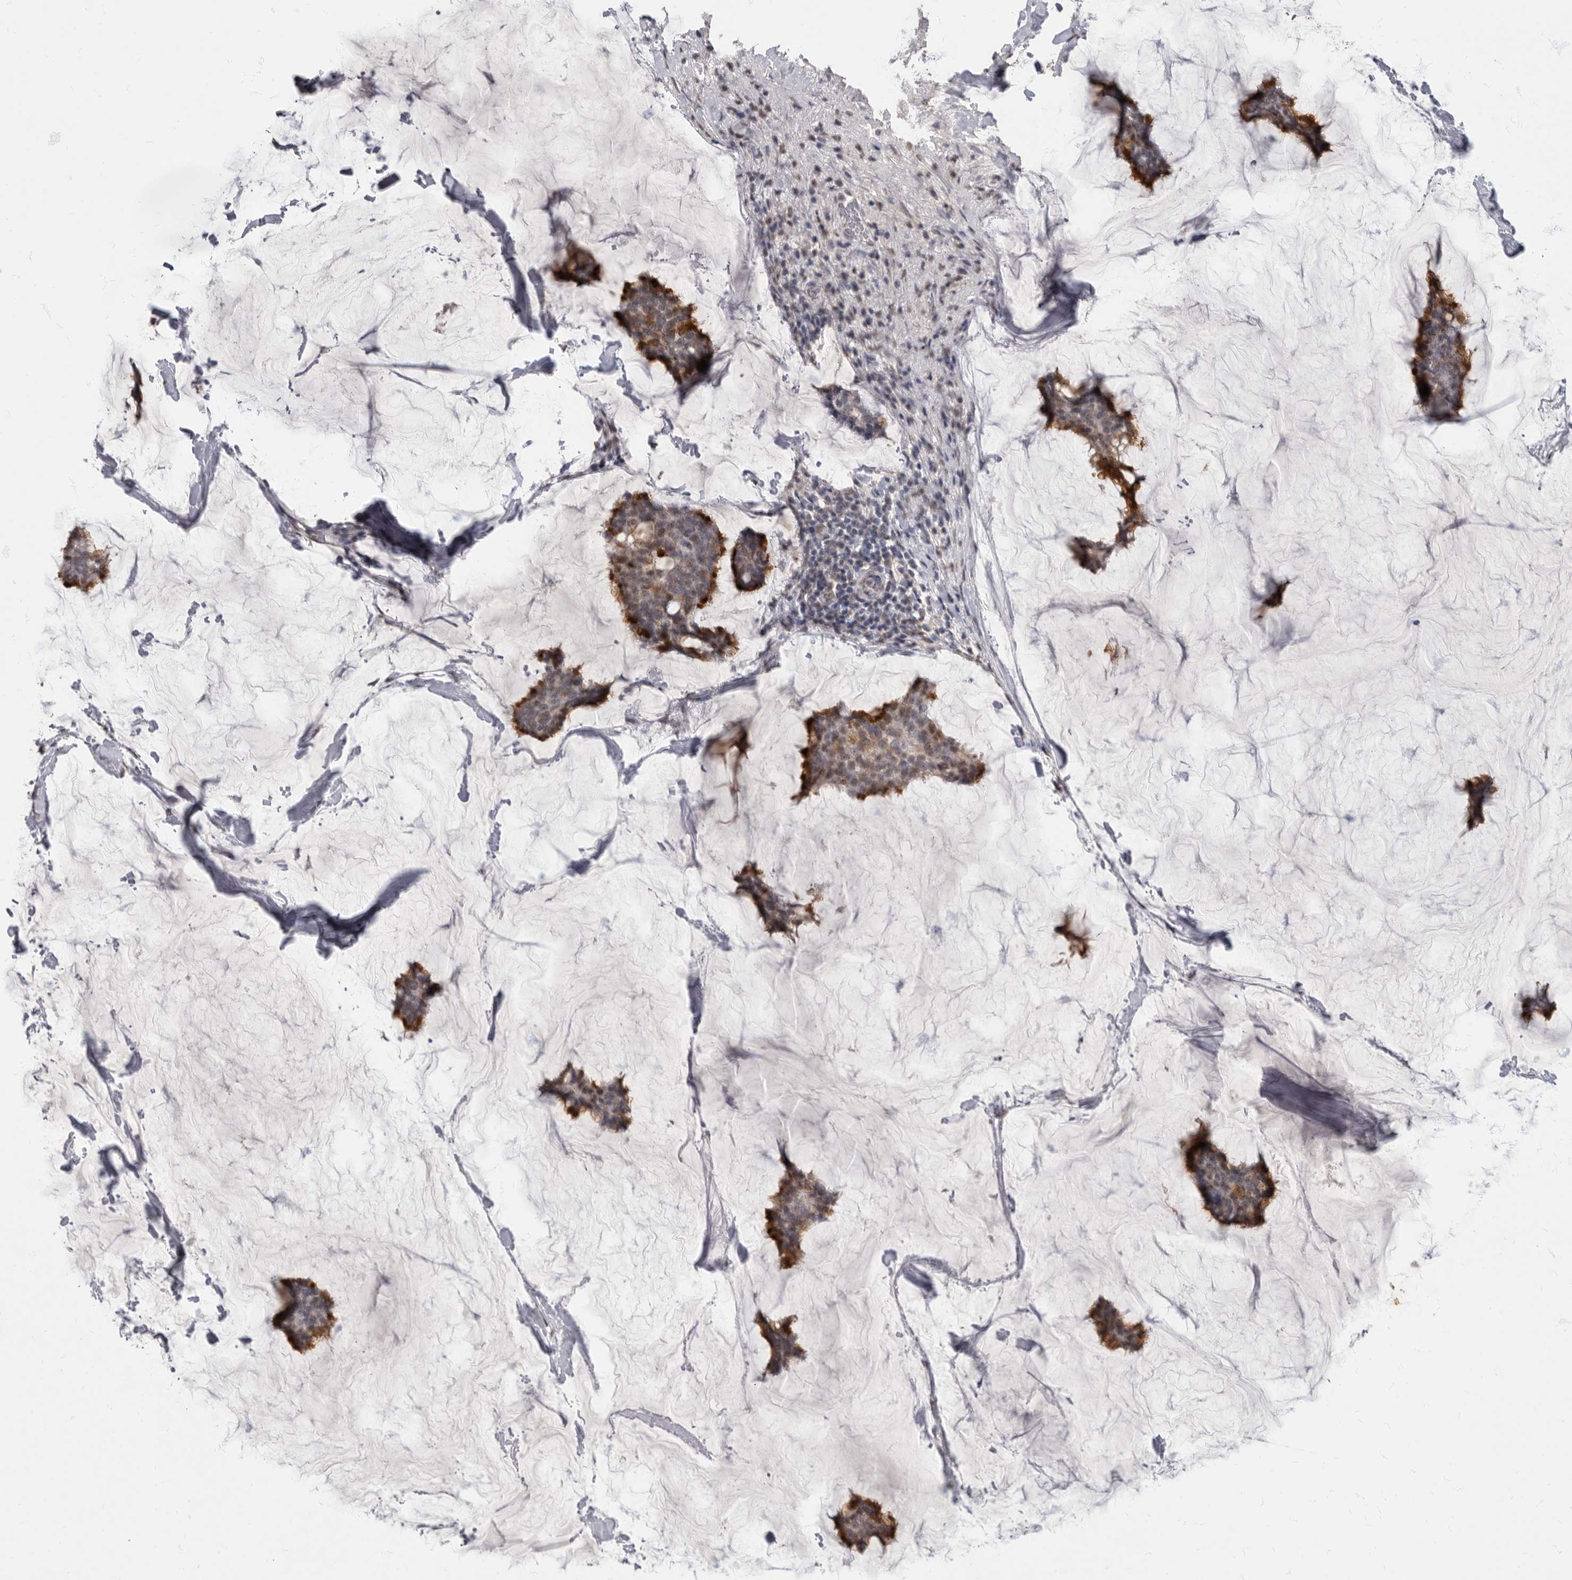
{"staining": {"intensity": "moderate", "quantity": "<25%", "location": "cytoplasmic/membranous"}, "tissue": "breast cancer", "cell_type": "Tumor cells", "image_type": "cancer", "snomed": [{"axis": "morphology", "description": "Duct carcinoma"}, {"axis": "topography", "description": "Breast"}], "caption": "There is low levels of moderate cytoplasmic/membranous positivity in tumor cells of breast invasive ductal carcinoma, as demonstrated by immunohistochemical staining (brown color).", "gene": "NBL1", "patient": {"sex": "female", "age": 93}}